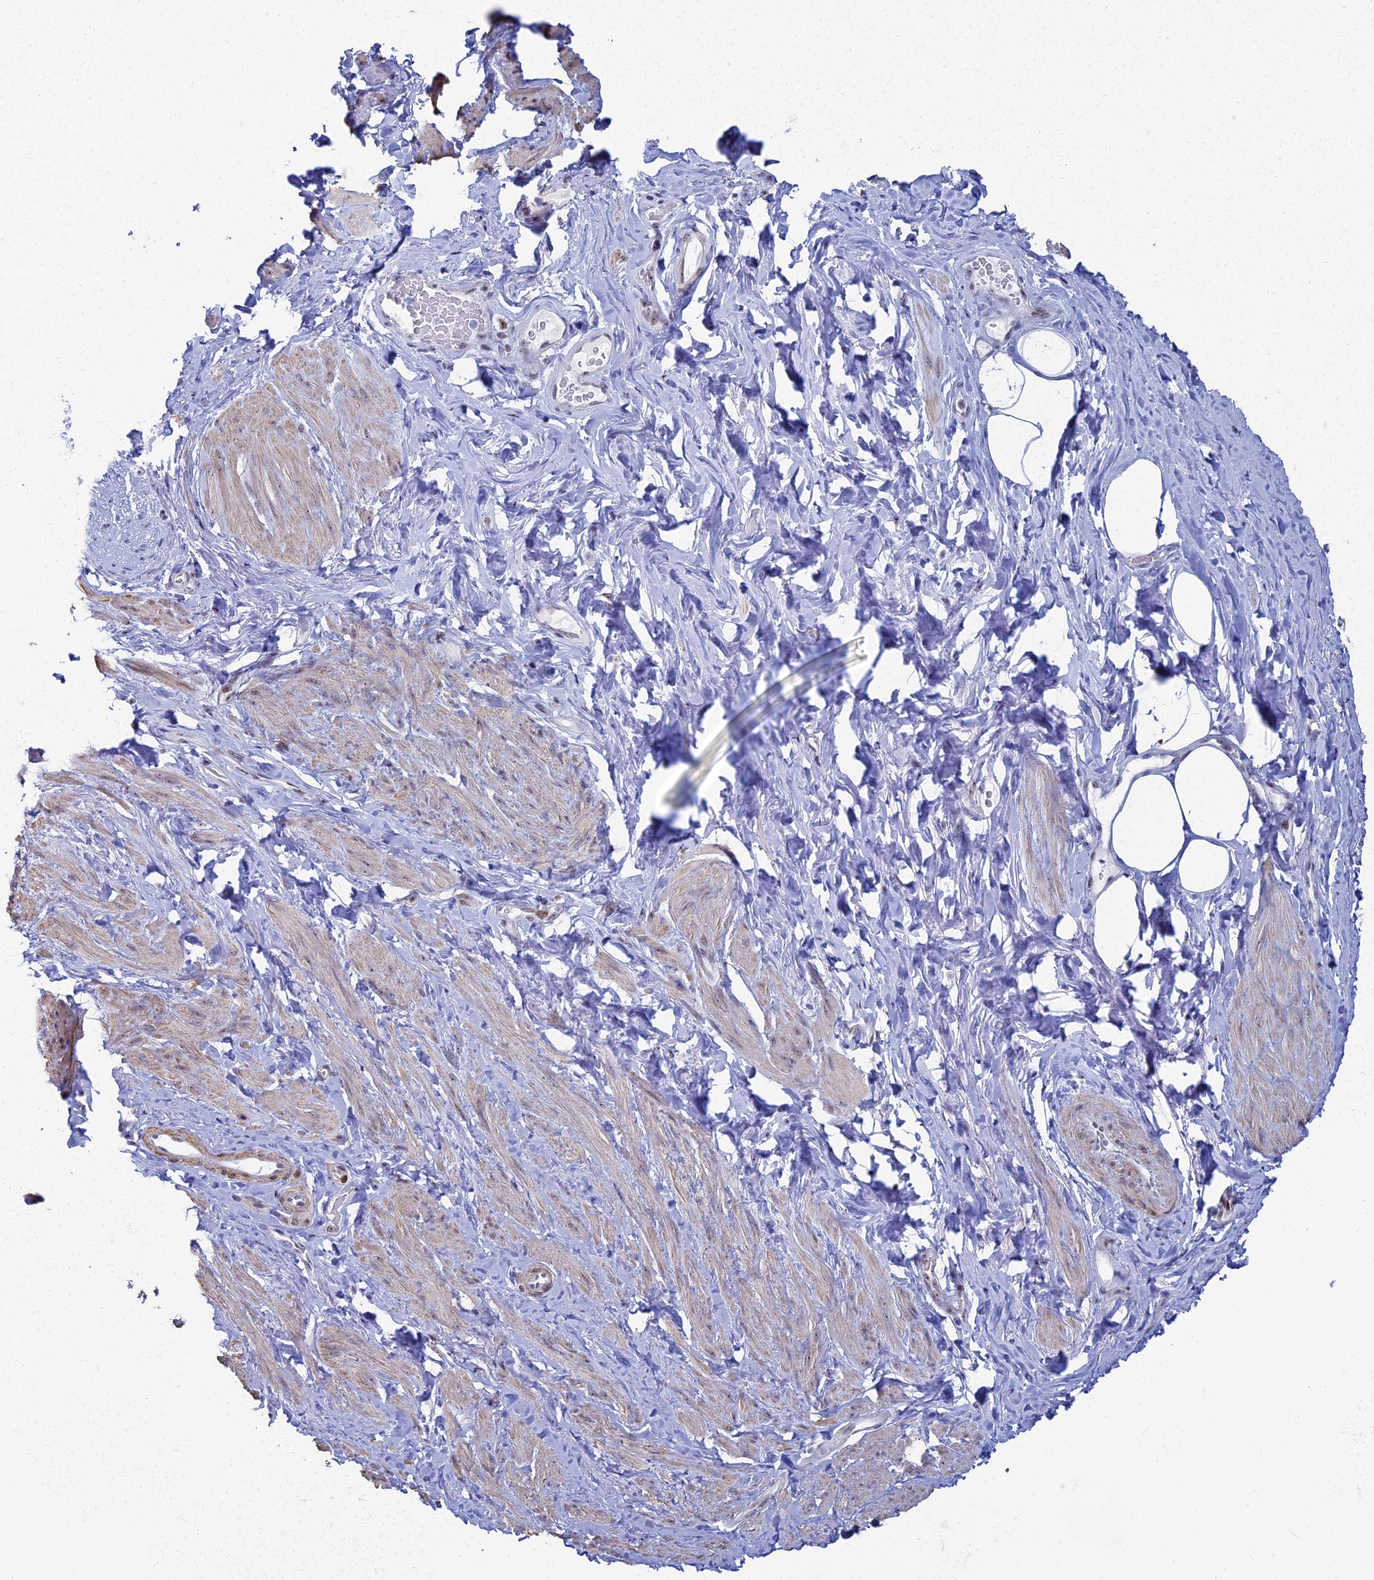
{"staining": {"intensity": "weak", "quantity": "<25%", "location": "cytoplasmic/membranous"}, "tissue": "smooth muscle", "cell_type": "Smooth muscle cells", "image_type": "normal", "snomed": [{"axis": "morphology", "description": "Normal tissue, NOS"}, {"axis": "topography", "description": "Smooth muscle"}, {"axis": "topography", "description": "Peripheral nerve tissue"}], "caption": "This is a micrograph of IHC staining of normal smooth muscle, which shows no positivity in smooth muscle cells.", "gene": "CCDC86", "patient": {"sex": "male", "age": 69}}